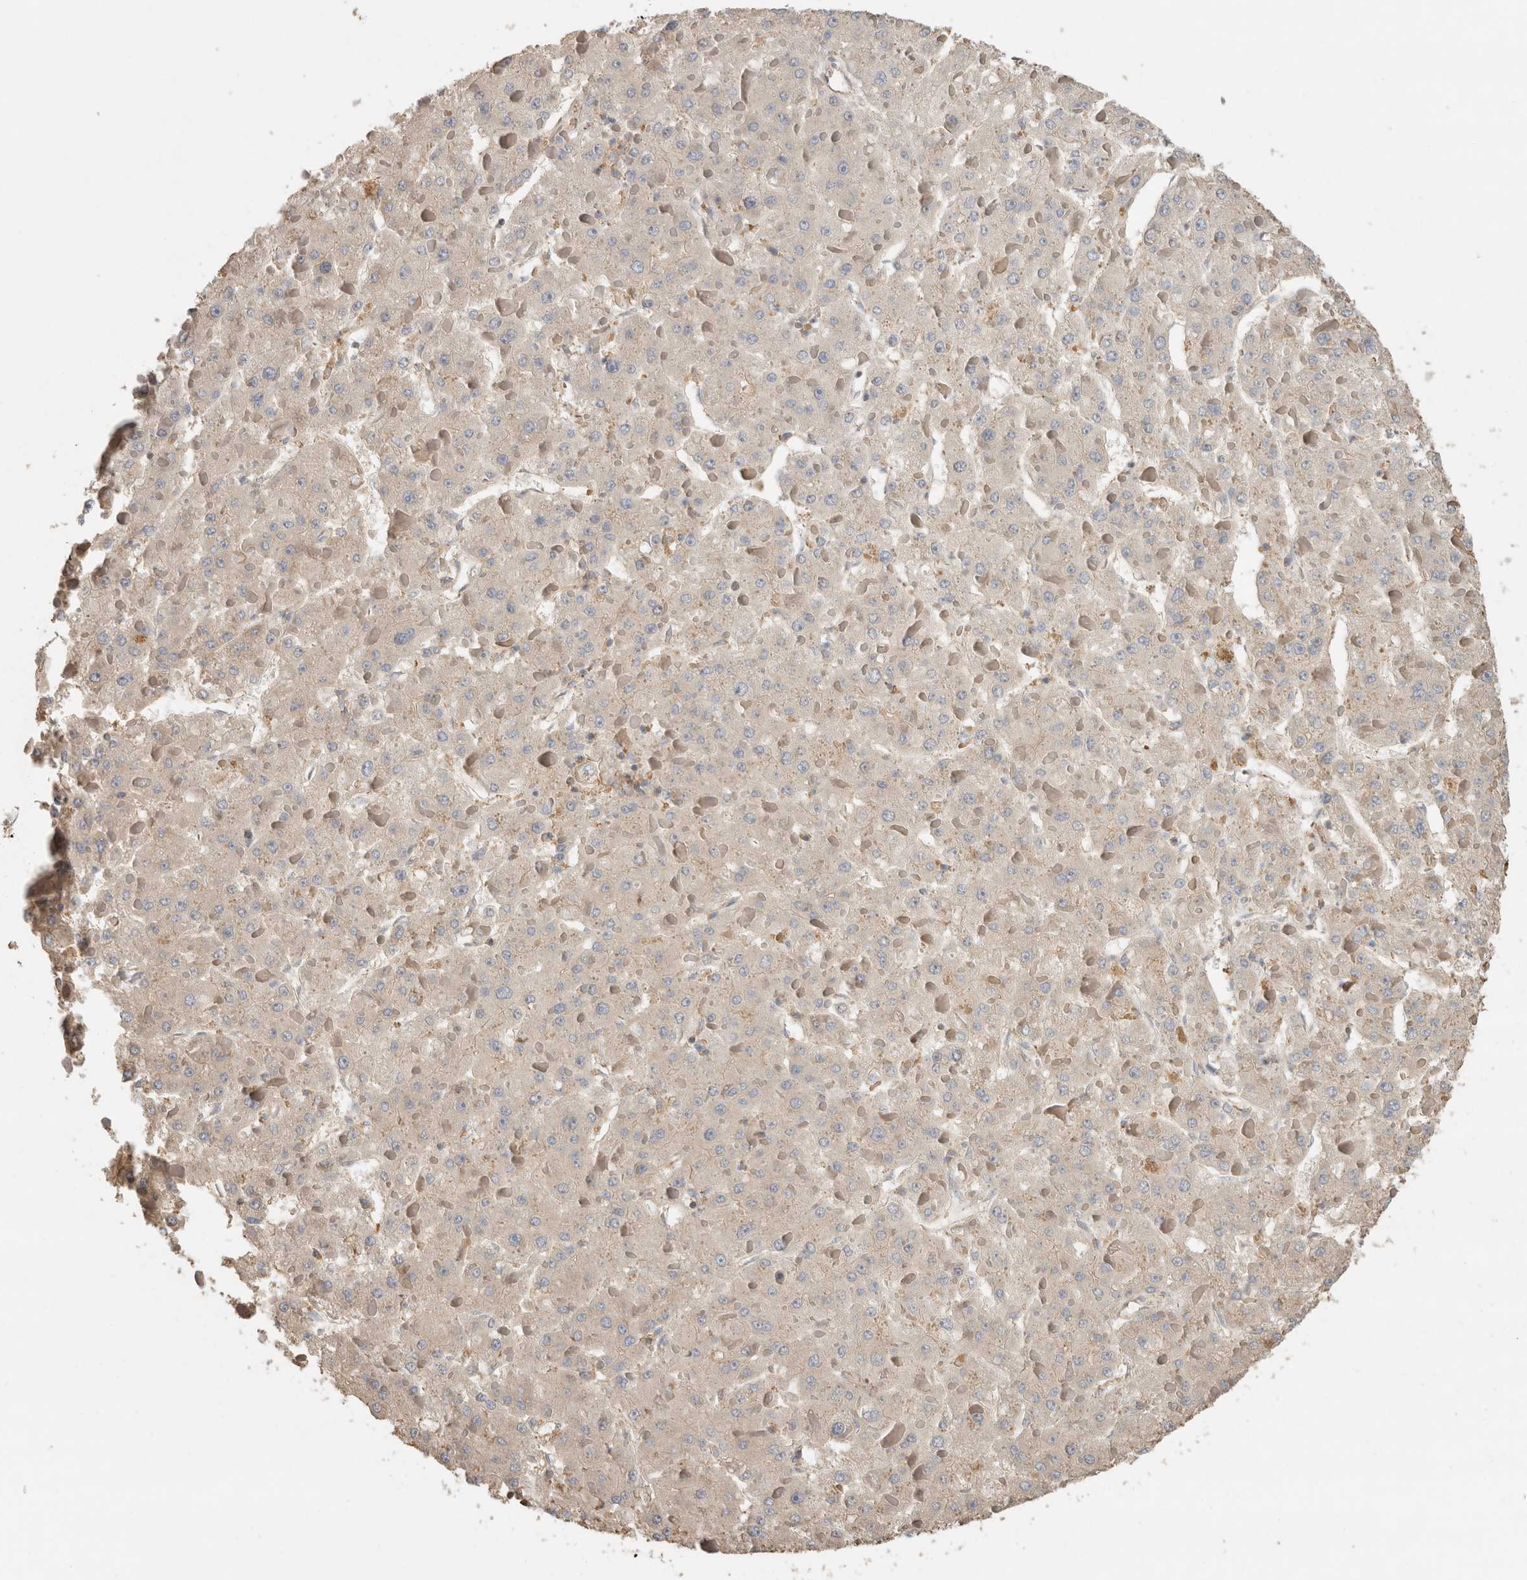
{"staining": {"intensity": "negative", "quantity": "none", "location": "none"}, "tissue": "liver cancer", "cell_type": "Tumor cells", "image_type": "cancer", "snomed": [{"axis": "morphology", "description": "Carcinoma, Hepatocellular, NOS"}, {"axis": "topography", "description": "Liver"}], "caption": "Micrograph shows no protein staining in tumor cells of liver hepatocellular carcinoma tissue.", "gene": "EIF4G3", "patient": {"sex": "female", "age": 73}}